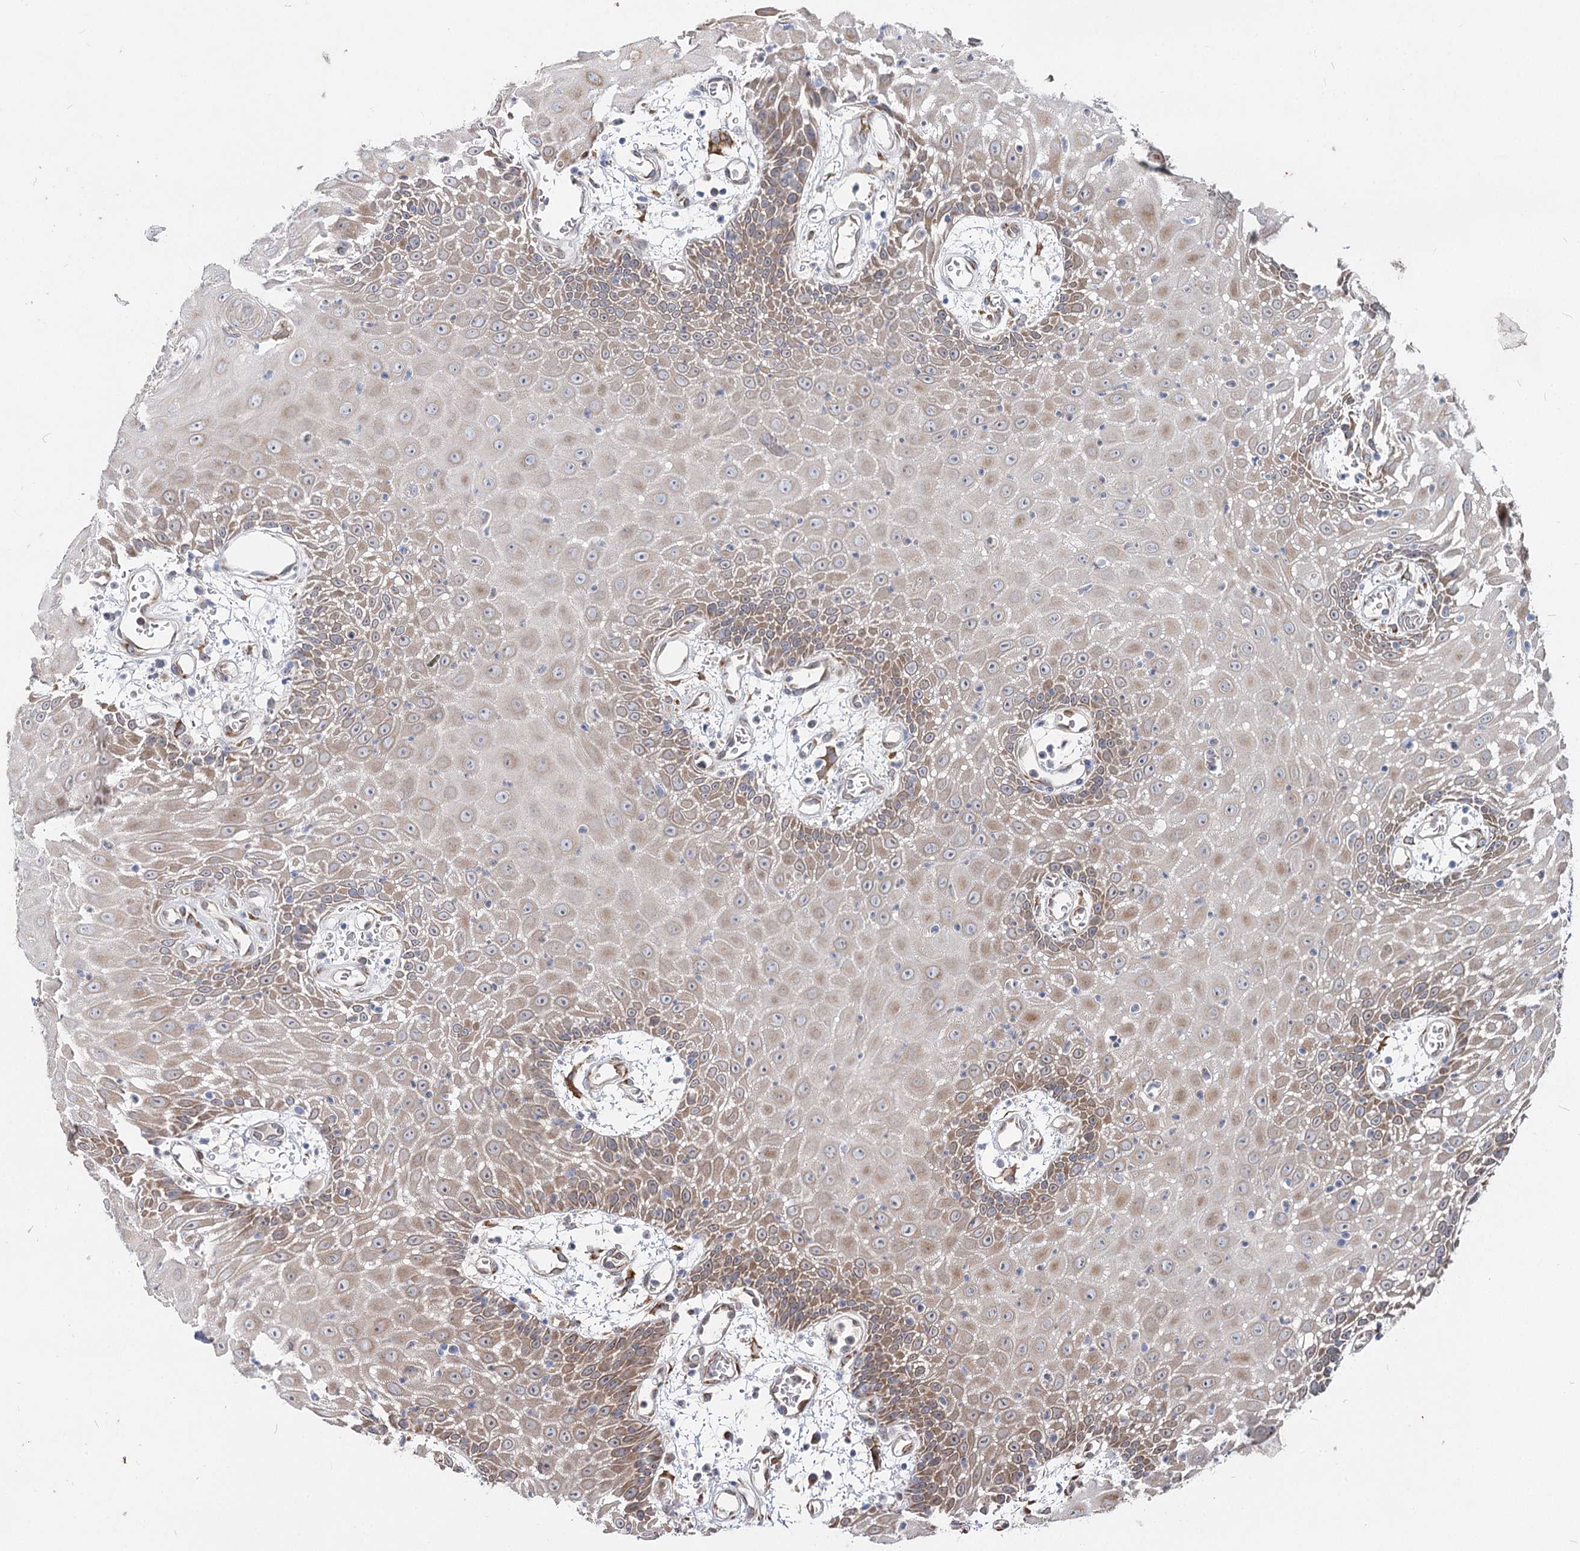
{"staining": {"intensity": "moderate", "quantity": "25%-75%", "location": "cytoplasmic/membranous"}, "tissue": "oral mucosa", "cell_type": "Squamous epithelial cells", "image_type": "normal", "snomed": [{"axis": "morphology", "description": "Normal tissue, NOS"}, {"axis": "topography", "description": "Skeletal muscle"}, {"axis": "topography", "description": "Oral tissue"}, {"axis": "topography", "description": "Salivary gland"}, {"axis": "topography", "description": "Peripheral nerve tissue"}], "caption": "Immunohistochemical staining of normal human oral mucosa reveals moderate cytoplasmic/membranous protein staining in about 25%-75% of squamous epithelial cells.", "gene": "SPART", "patient": {"sex": "male", "age": 54}}